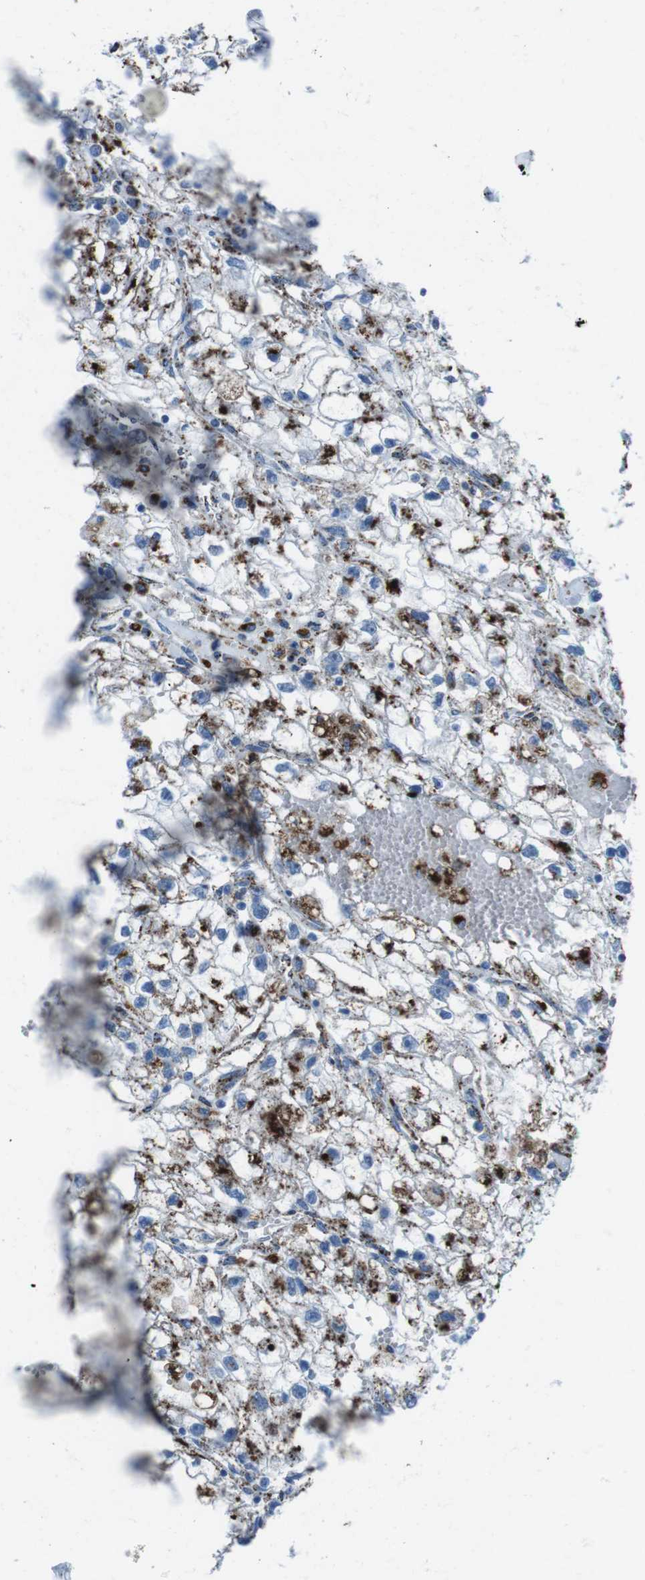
{"staining": {"intensity": "strong", "quantity": "<25%", "location": "cytoplasmic/membranous"}, "tissue": "renal cancer", "cell_type": "Tumor cells", "image_type": "cancer", "snomed": [{"axis": "morphology", "description": "Adenocarcinoma, NOS"}, {"axis": "topography", "description": "Kidney"}], "caption": "Strong cytoplasmic/membranous protein expression is present in about <25% of tumor cells in adenocarcinoma (renal).", "gene": "SCARB2", "patient": {"sex": "female", "age": 70}}